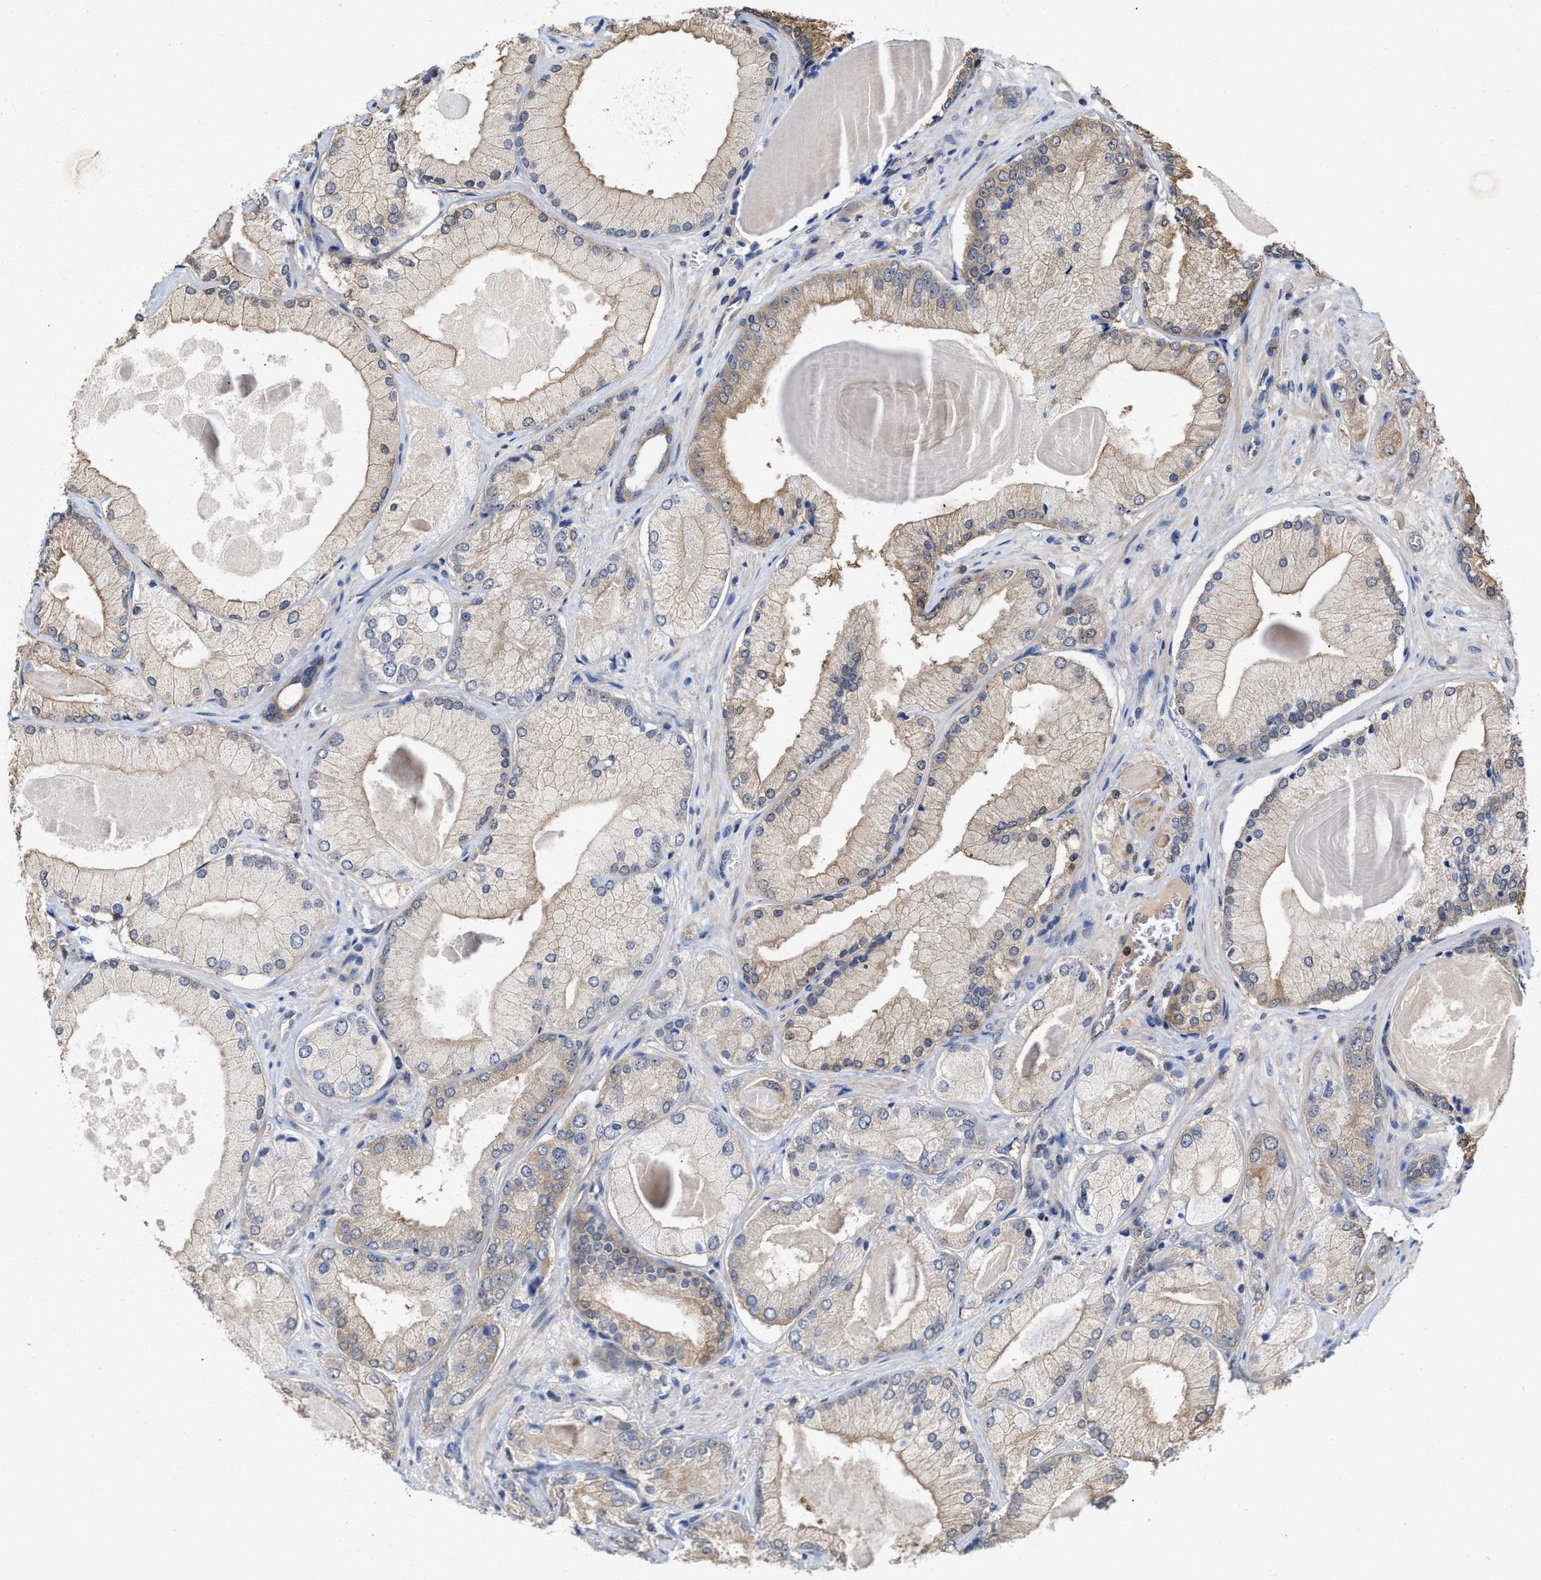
{"staining": {"intensity": "weak", "quantity": "<25%", "location": "cytoplasmic/membranous"}, "tissue": "prostate cancer", "cell_type": "Tumor cells", "image_type": "cancer", "snomed": [{"axis": "morphology", "description": "Adenocarcinoma, Low grade"}, {"axis": "topography", "description": "Prostate"}], "caption": "Immunohistochemical staining of human prostate cancer demonstrates no significant staining in tumor cells. (DAB (3,3'-diaminobenzidine) IHC, high magnification).", "gene": "BBLN", "patient": {"sex": "male", "age": 65}}